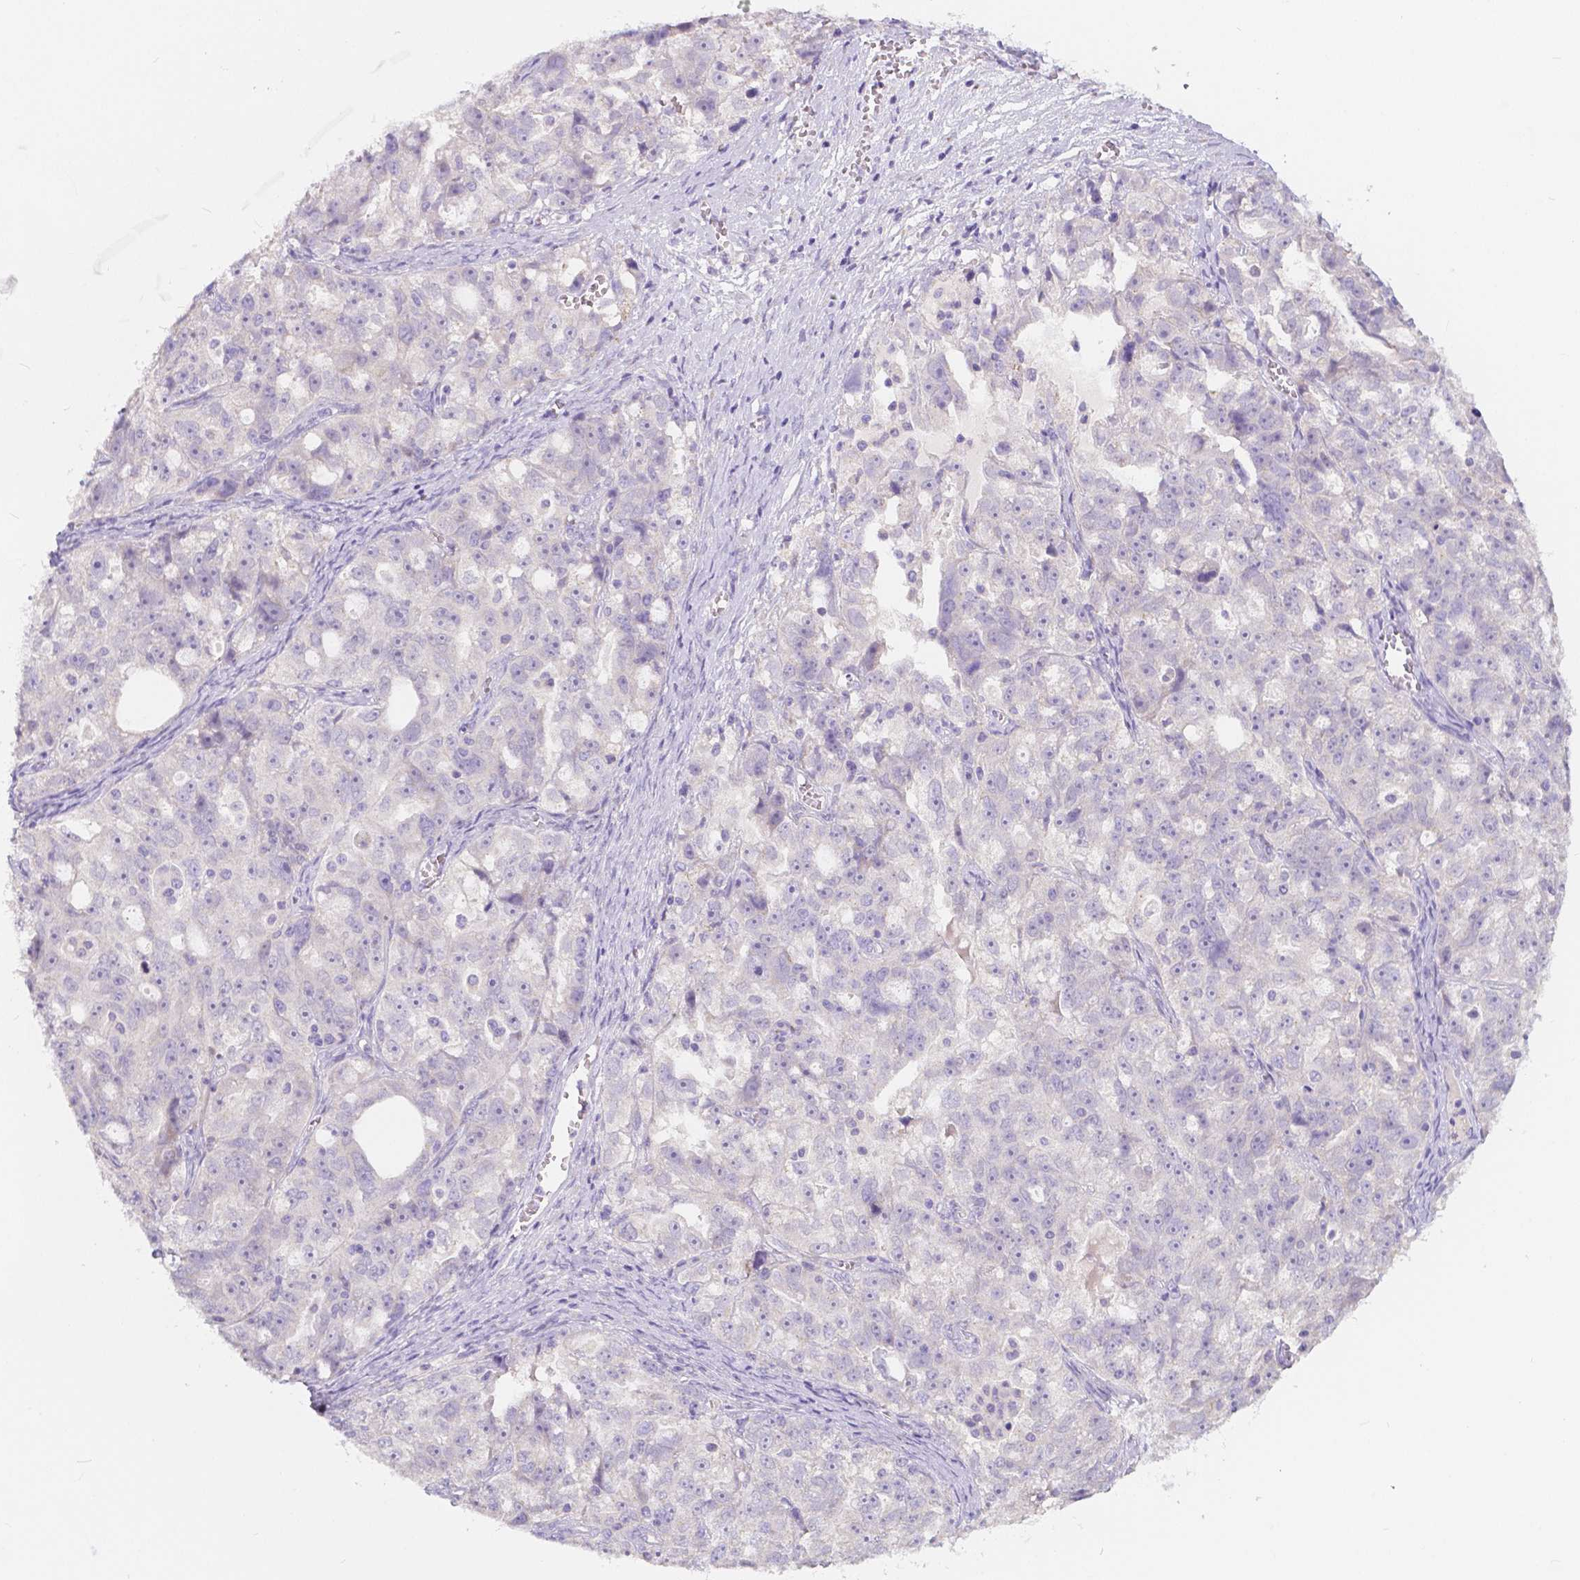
{"staining": {"intensity": "negative", "quantity": "none", "location": "none"}, "tissue": "ovarian cancer", "cell_type": "Tumor cells", "image_type": "cancer", "snomed": [{"axis": "morphology", "description": "Cystadenocarcinoma, serous, NOS"}, {"axis": "topography", "description": "Ovary"}], "caption": "Immunohistochemistry (IHC) histopathology image of neoplastic tissue: human ovarian cancer stained with DAB (3,3'-diaminobenzidine) shows no significant protein staining in tumor cells.", "gene": "RNF186", "patient": {"sex": "female", "age": 51}}